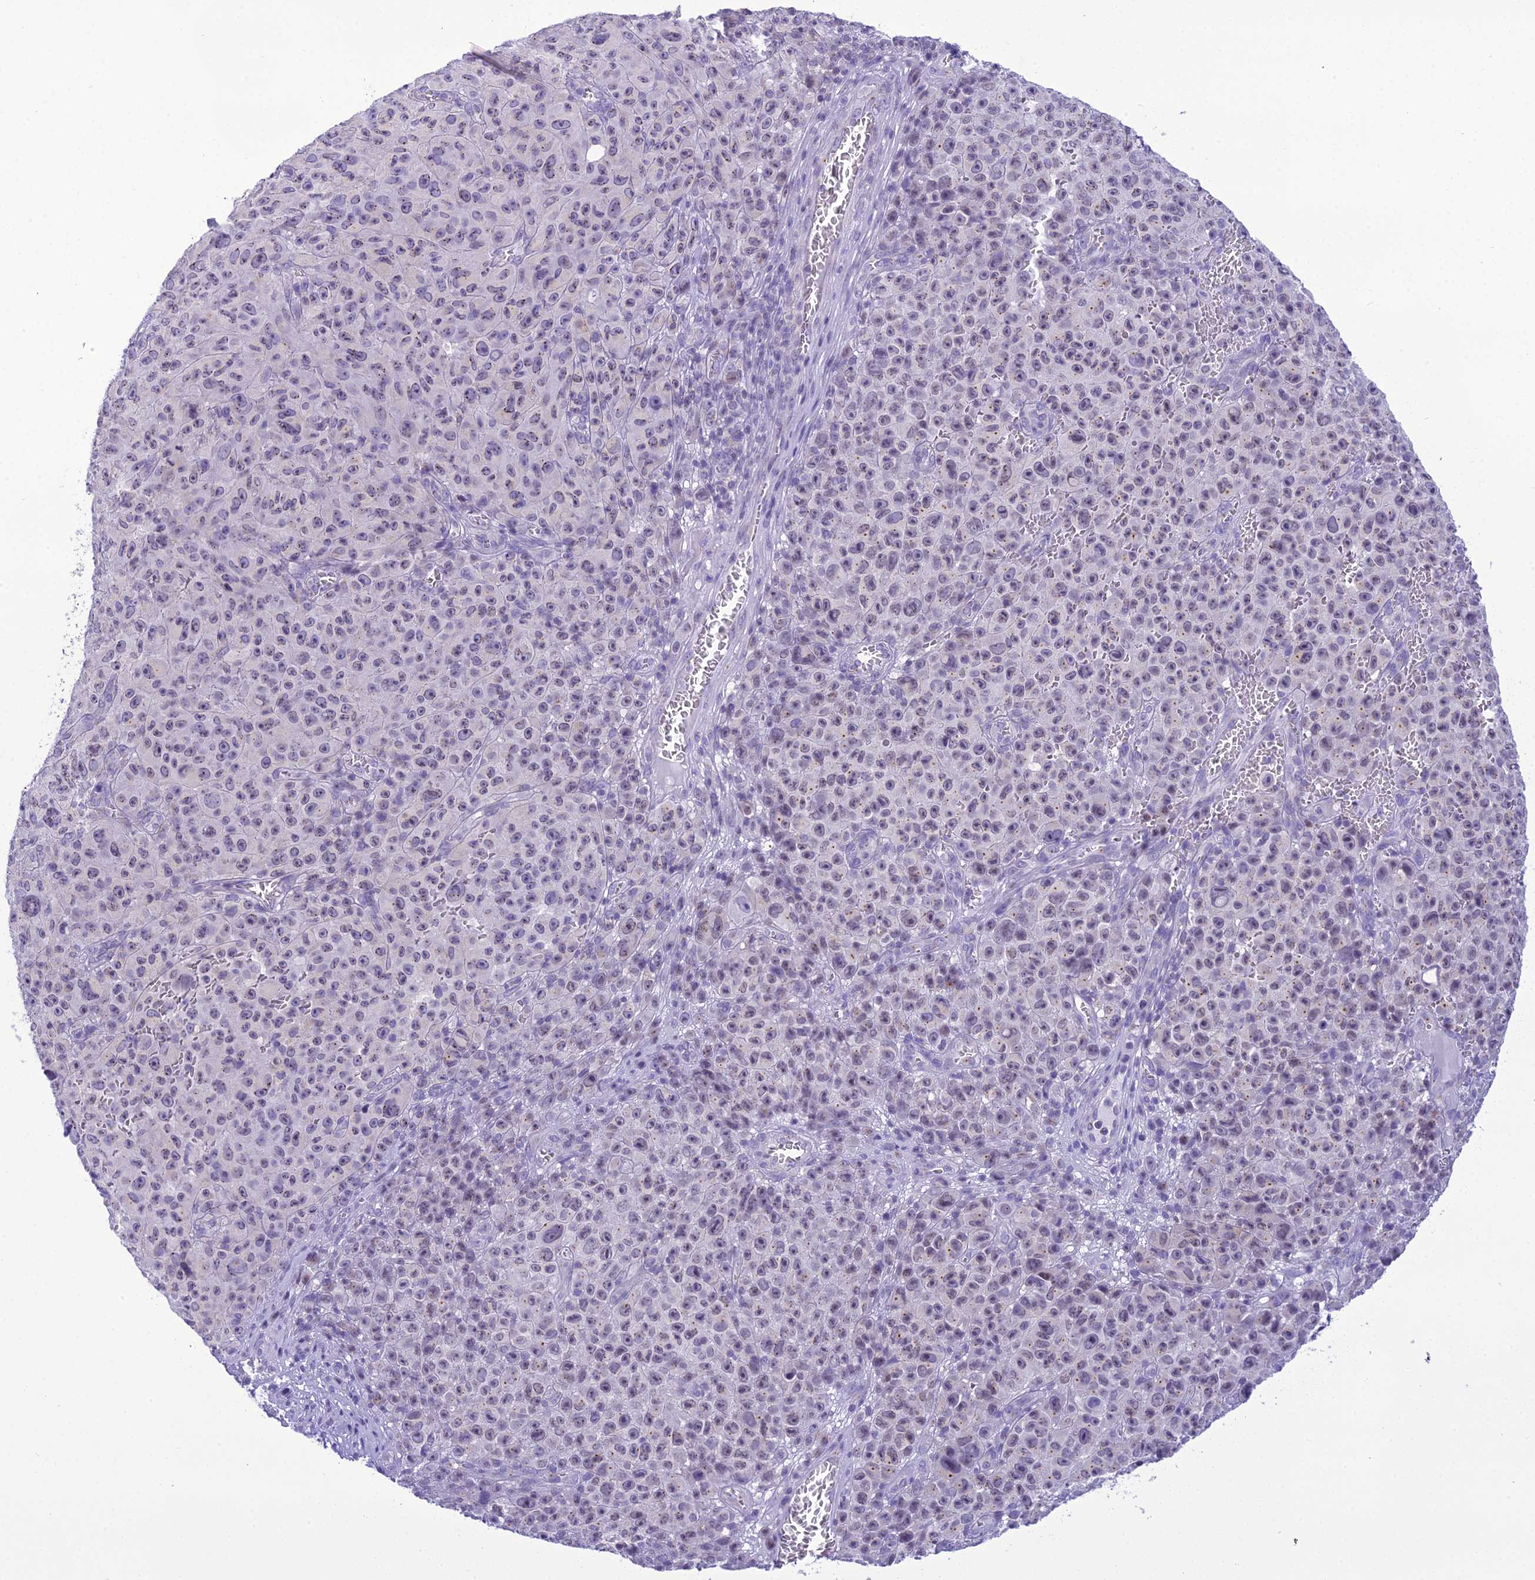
{"staining": {"intensity": "negative", "quantity": "none", "location": "none"}, "tissue": "melanoma", "cell_type": "Tumor cells", "image_type": "cancer", "snomed": [{"axis": "morphology", "description": "Malignant melanoma, NOS"}, {"axis": "topography", "description": "Skin"}], "caption": "This is an immunohistochemistry photomicrograph of human melanoma. There is no staining in tumor cells.", "gene": "B9D2", "patient": {"sex": "female", "age": 82}}